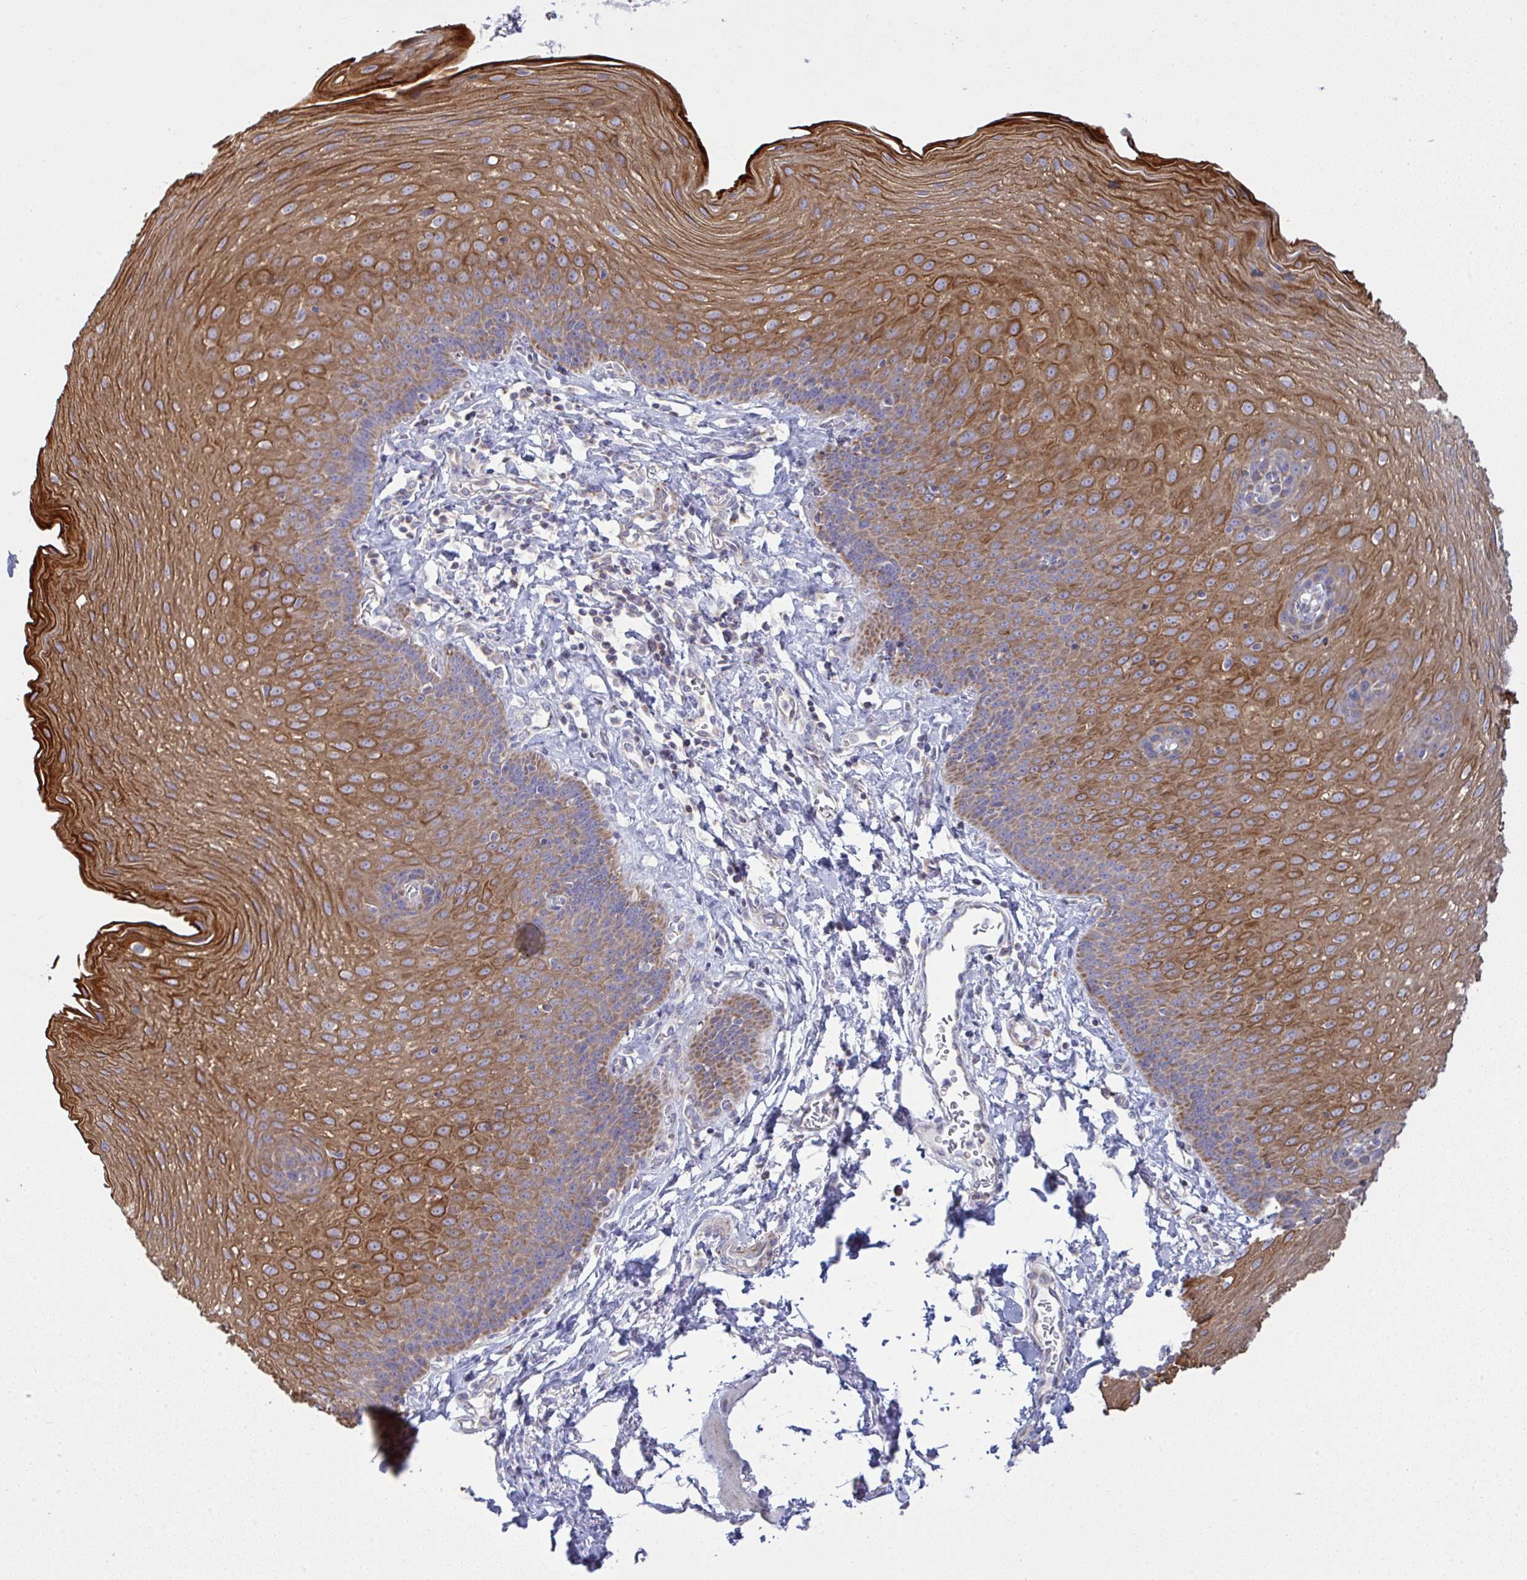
{"staining": {"intensity": "strong", "quantity": ">75%", "location": "cytoplasmic/membranous"}, "tissue": "esophagus", "cell_type": "Squamous epithelial cells", "image_type": "normal", "snomed": [{"axis": "morphology", "description": "Normal tissue, NOS"}, {"axis": "topography", "description": "Esophagus"}], "caption": "IHC image of normal human esophagus stained for a protein (brown), which displays high levels of strong cytoplasmic/membranous positivity in approximately >75% of squamous epithelial cells.", "gene": "NDUFA7", "patient": {"sex": "female", "age": 81}}